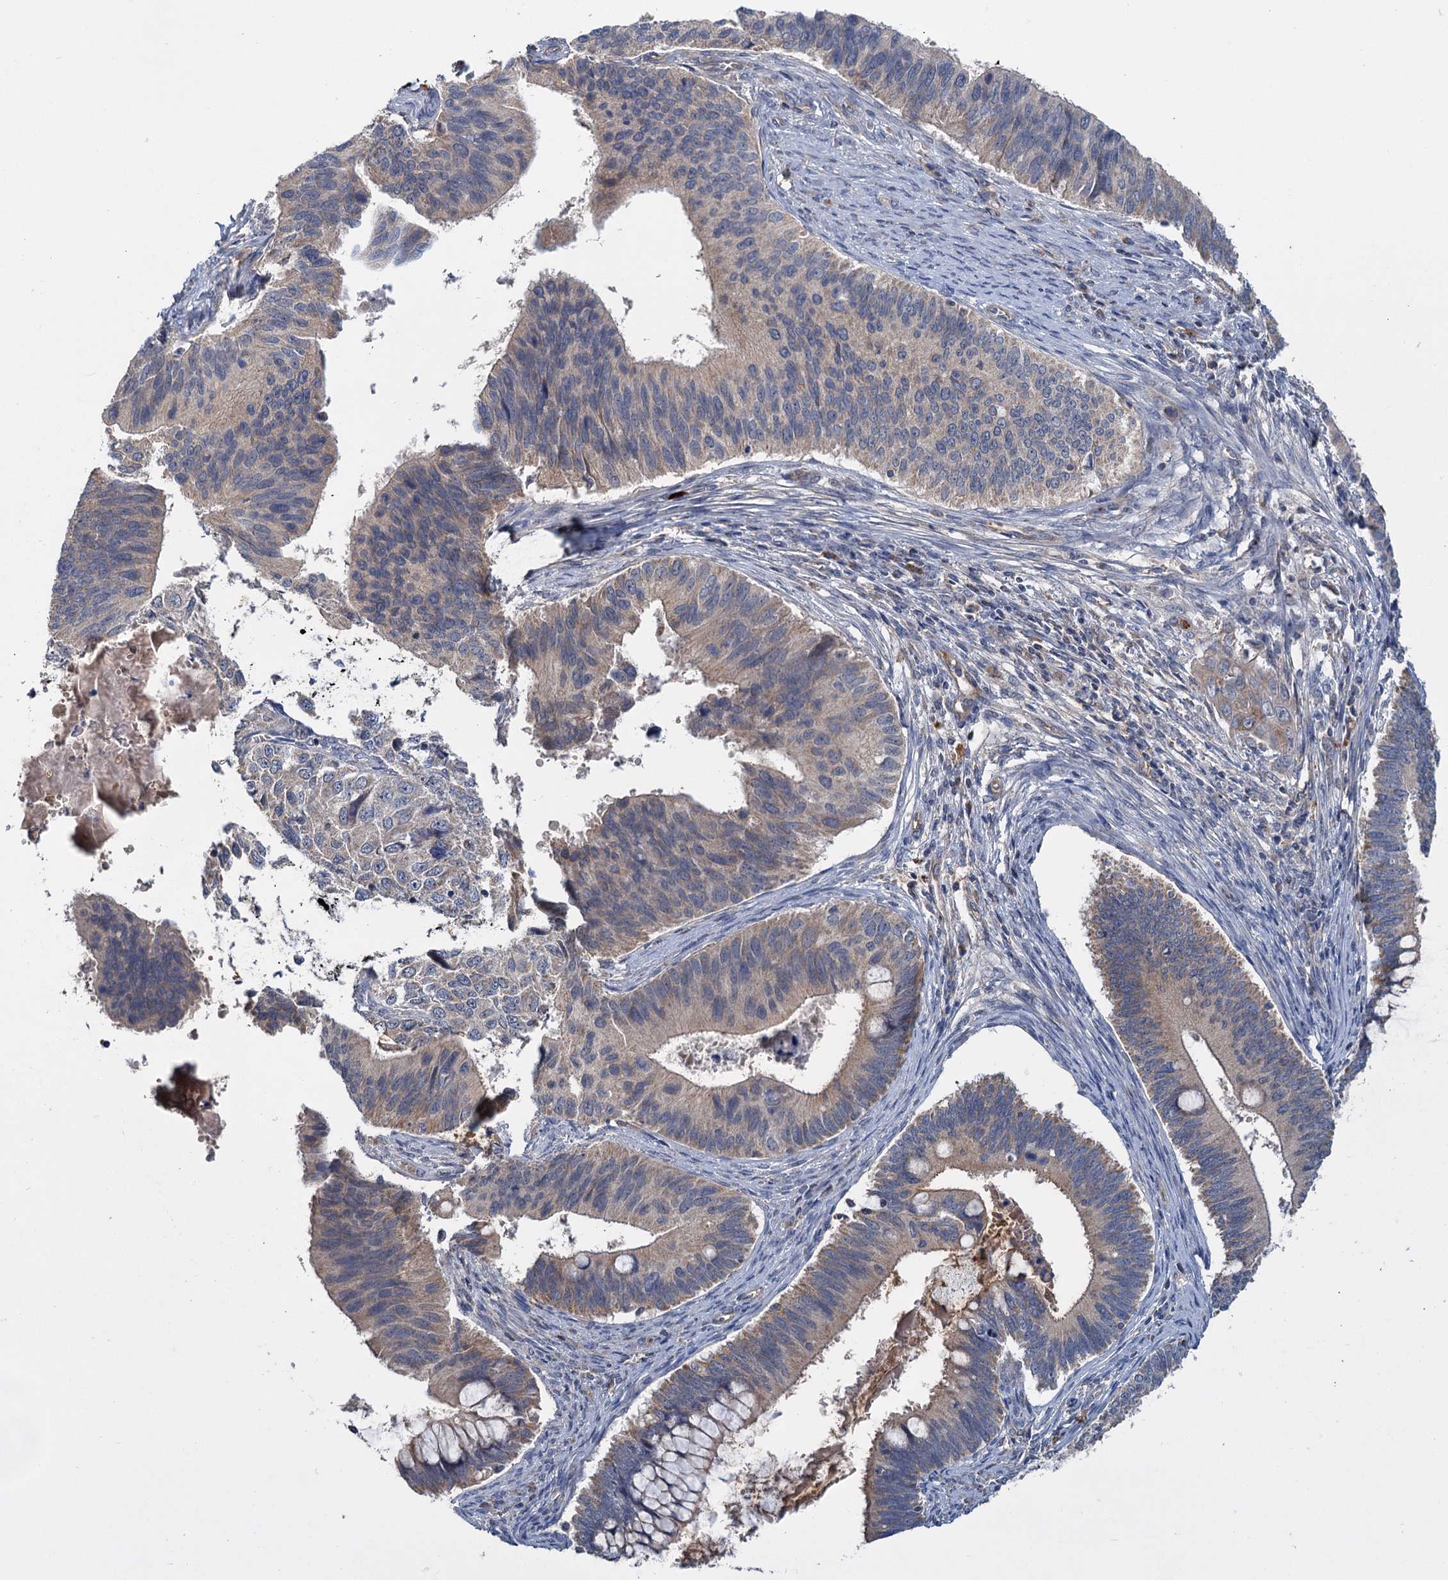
{"staining": {"intensity": "weak", "quantity": "<25%", "location": "cytoplasmic/membranous"}, "tissue": "cervical cancer", "cell_type": "Tumor cells", "image_type": "cancer", "snomed": [{"axis": "morphology", "description": "Adenocarcinoma, NOS"}, {"axis": "topography", "description": "Cervix"}], "caption": "IHC photomicrograph of cervical cancer (adenocarcinoma) stained for a protein (brown), which reveals no positivity in tumor cells.", "gene": "DYNC2H1", "patient": {"sex": "female", "age": 42}}